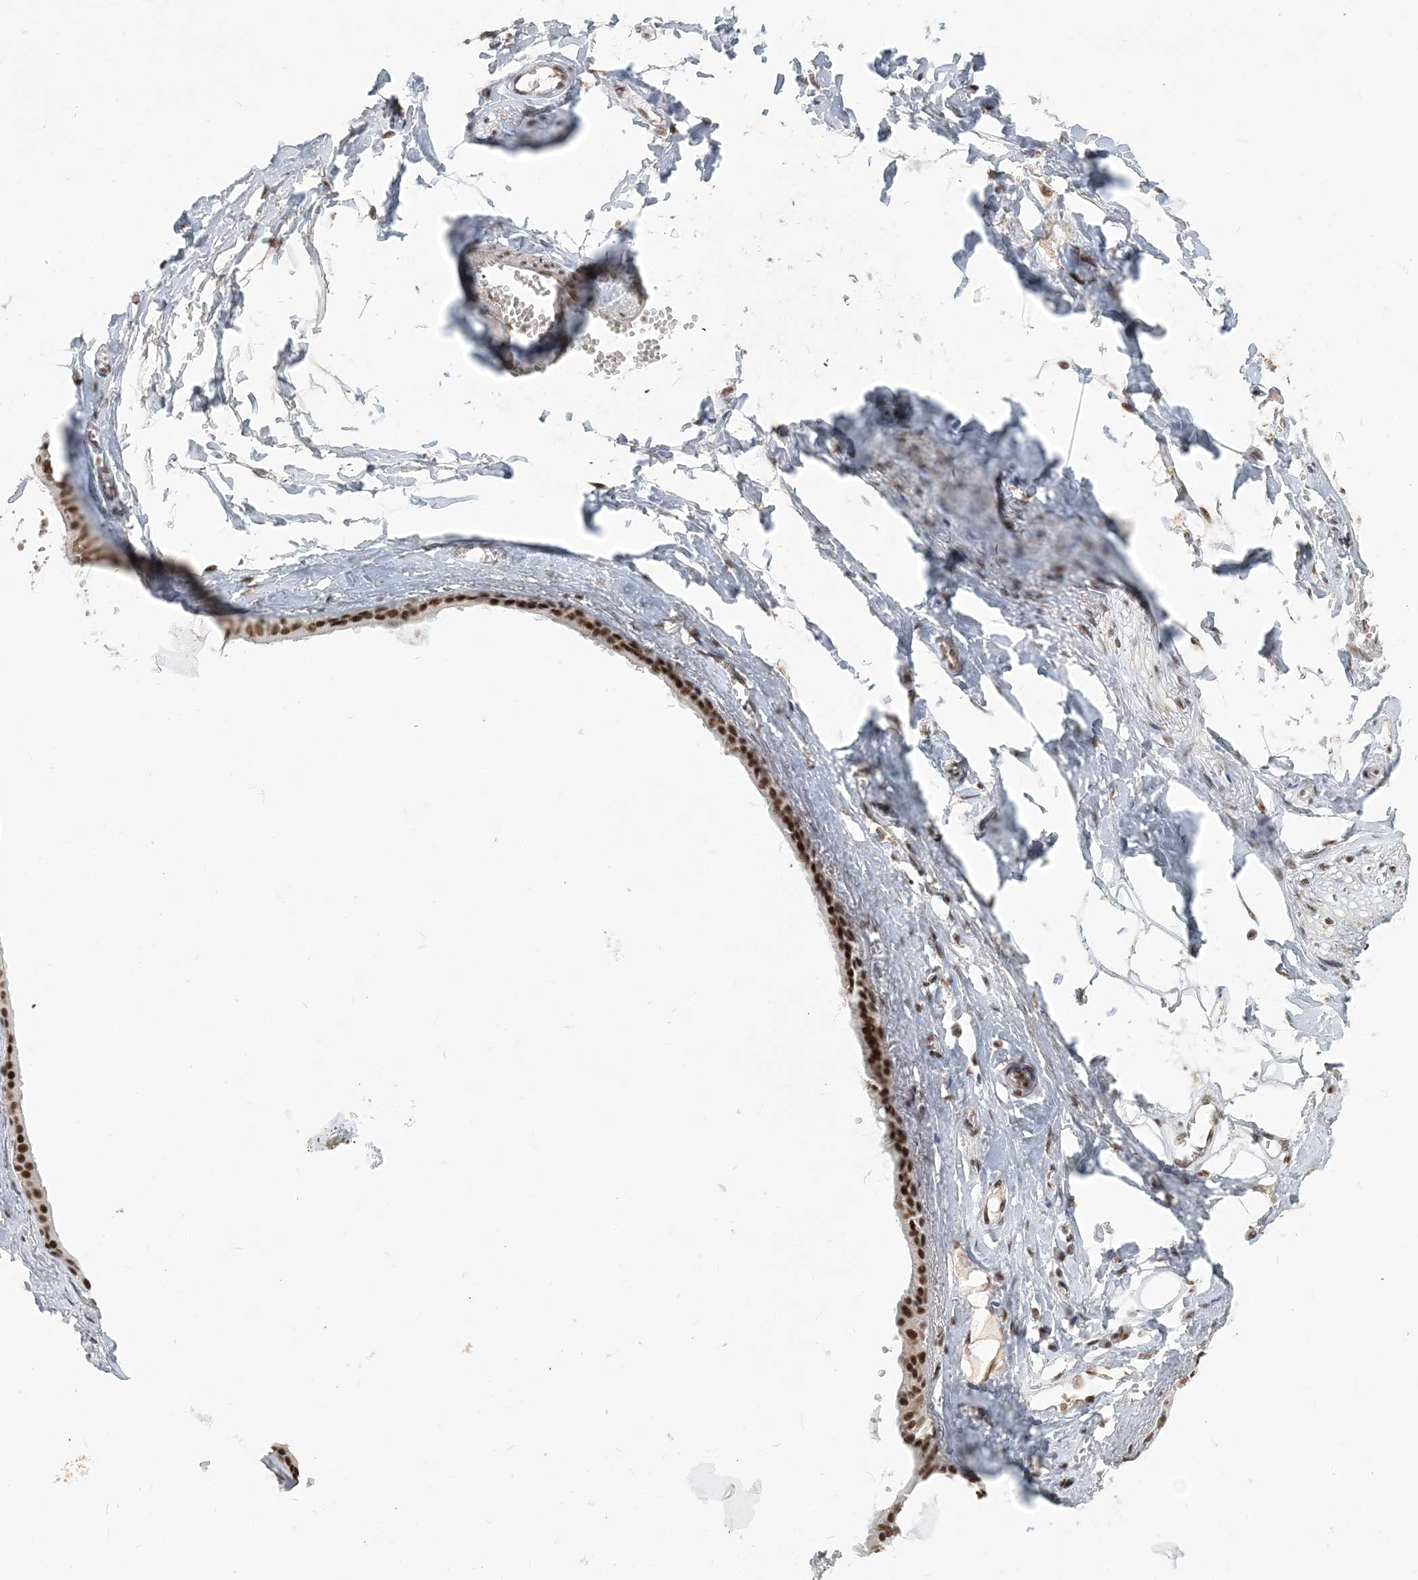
{"staining": {"intensity": "moderate", "quantity": ">75%", "location": "nuclear"}, "tissue": "soft tissue", "cell_type": "Fibroblasts", "image_type": "normal", "snomed": [{"axis": "morphology", "description": "Normal tissue, NOS"}, {"axis": "morphology", "description": "Inflammation, NOS"}, {"axis": "topography", "description": "Salivary gland"}, {"axis": "topography", "description": "Peripheral nerve tissue"}], "caption": "A brown stain highlights moderate nuclear positivity of a protein in fibroblasts of unremarkable human soft tissue.", "gene": "PLRG1", "patient": {"sex": "female", "age": 75}}